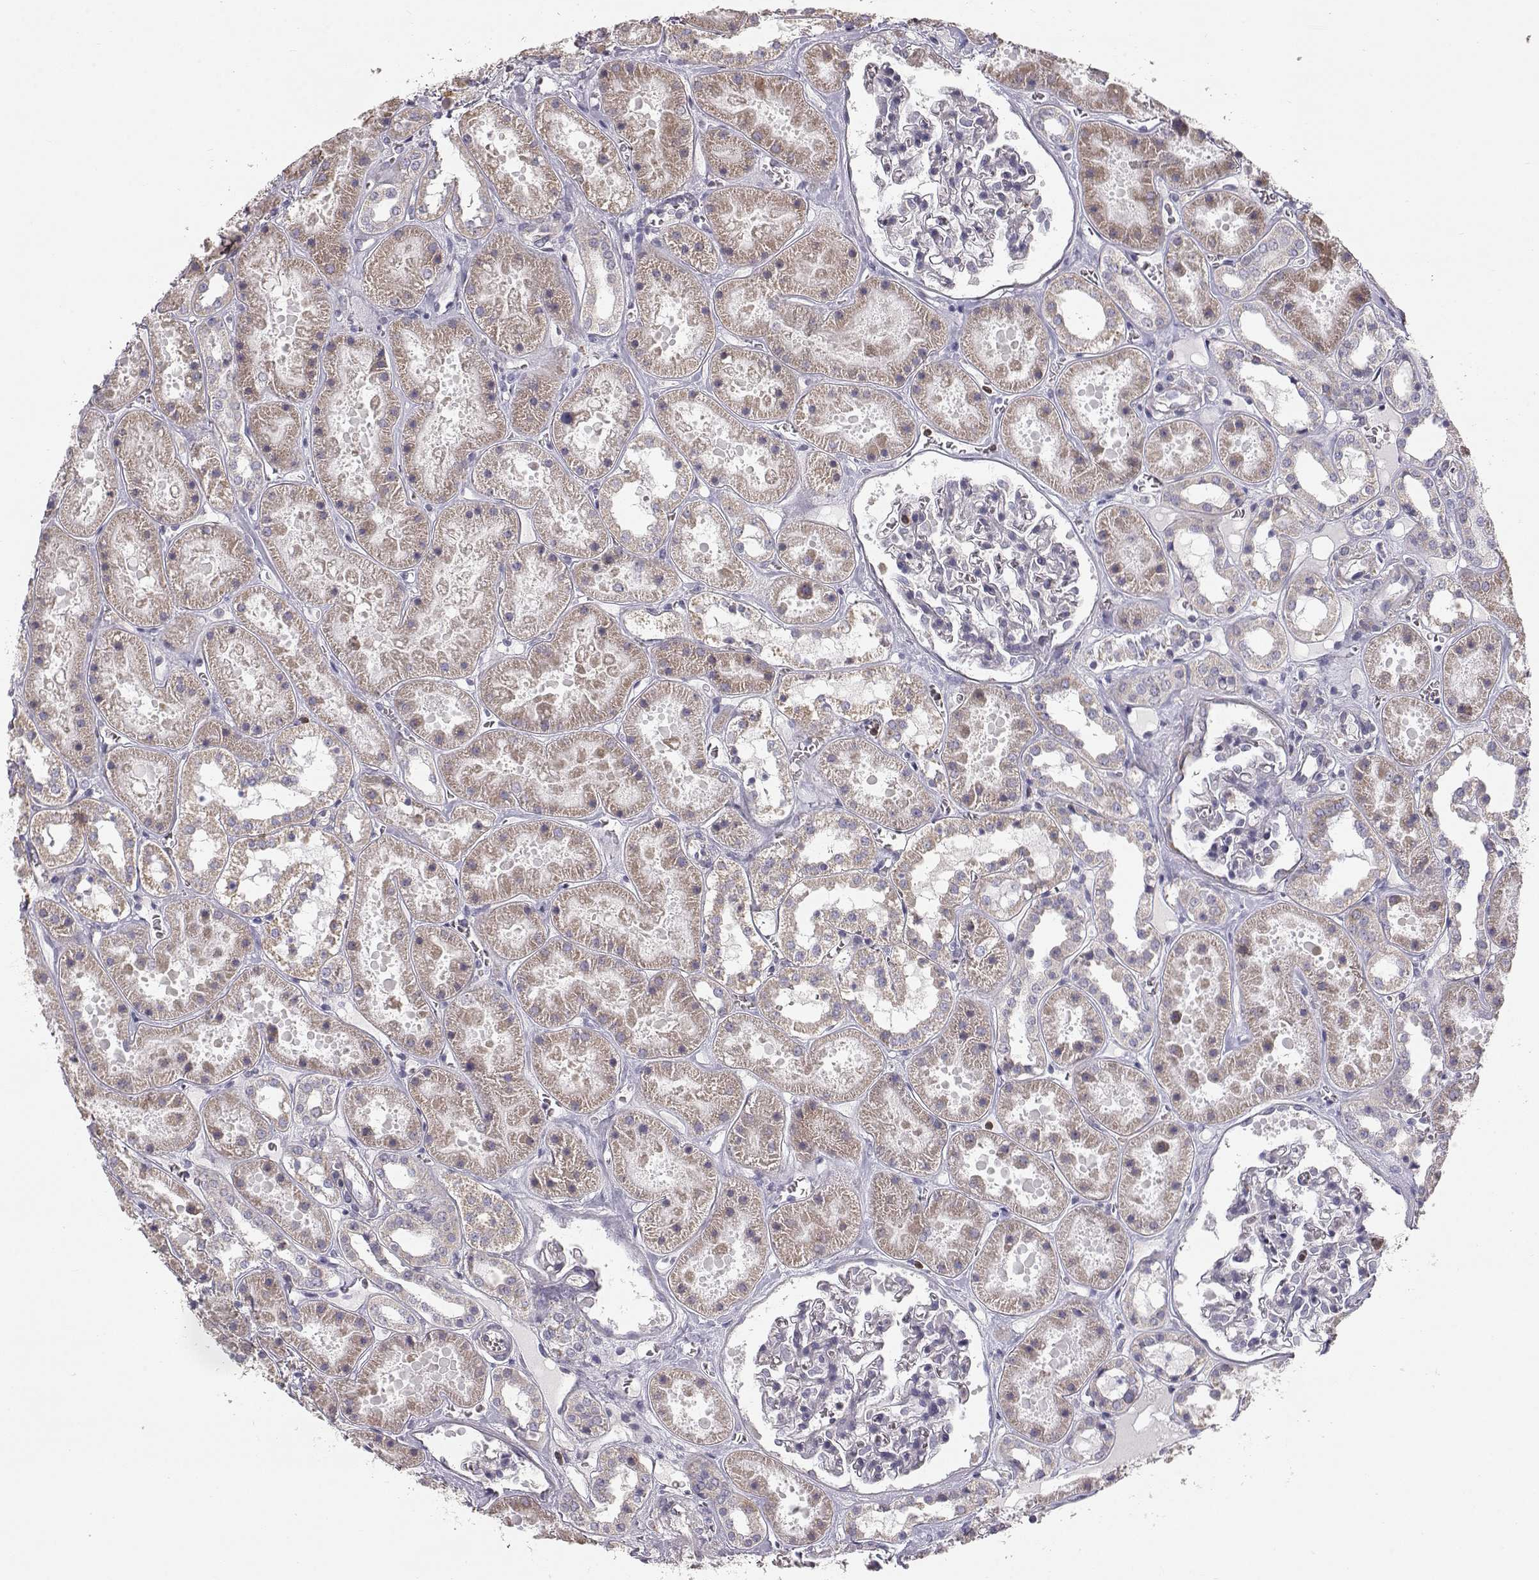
{"staining": {"intensity": "weak", "quantity": "<25%", "location": "cytoplasmic/membranous"}, "tissue": "kidney", "cell_type": "Cells in glomeruli", "image_type": "normal", "snomed": [{"axis": "morphology", "description": "Normal tissue, NOS"}, {"axis": "topography", "description": "Kidney"}], "caption": "IHC image of unremarkable kidney stained for a protein (brown), which shows no expression in cells in glomeruli. (Immunohistochemistry, brightfield microscopy, high magnification).", "gene": "GRAP2", "patient": {"sex": "female", "age": 41}}